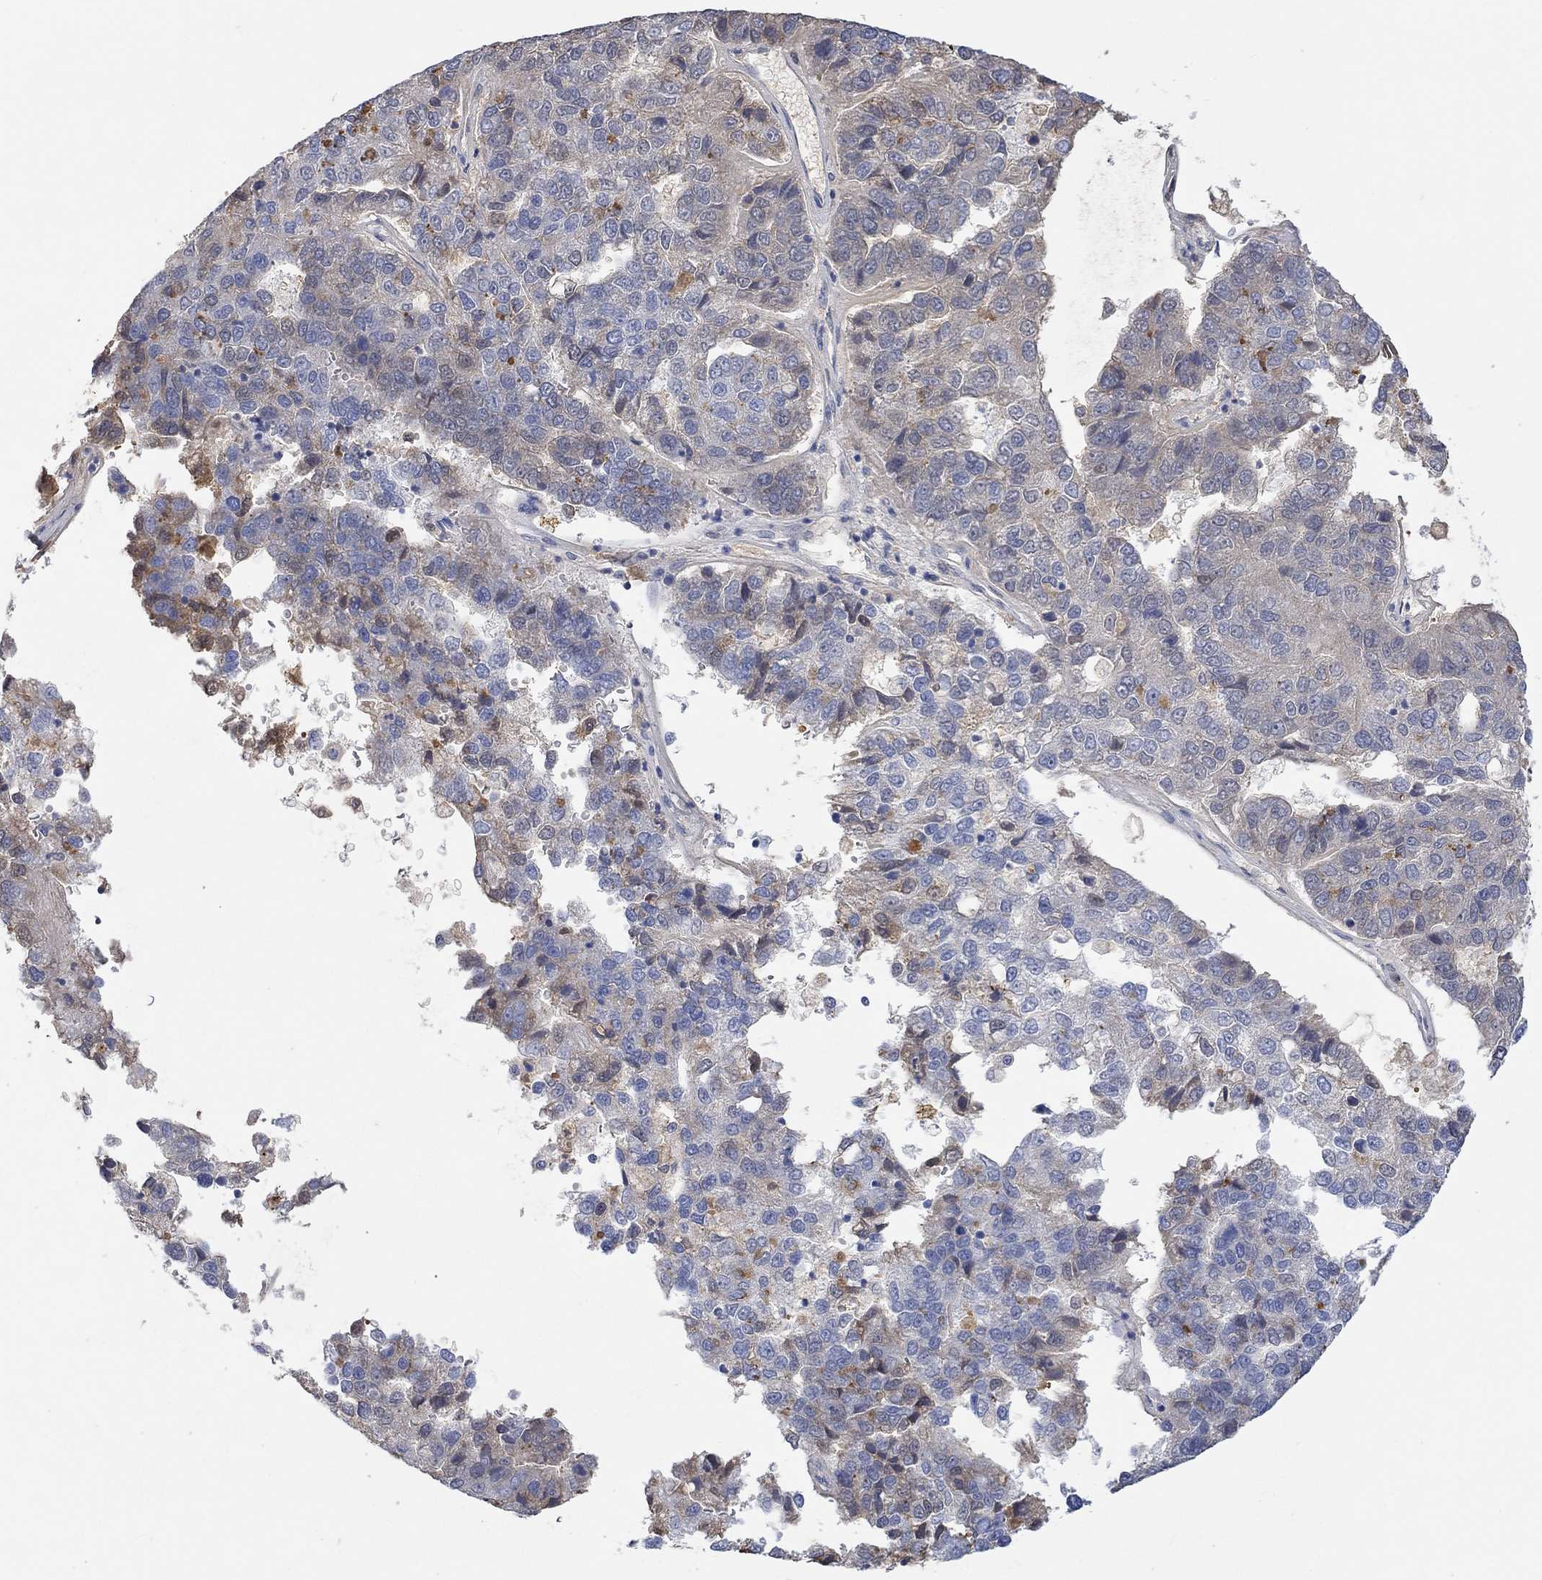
{"staining": {"intensity": "moderate", "quantity": "<25%", "location": "cytoplasmic/membranous"}, "tissue": "pancreatic cancer", "cell_type": "Tumor cells", "image_type": "cancer", "snomed": [{"axis": "morphology", "description": "Adenocarcinoma, NOS"}, {"axis": "topography", "description": "Pancreas"}], "caption": "The micrograph exhibits staining of adenocarcinoma (pancreatic), revealing moderate cytoplasmic/membranous protein expression (brown color) within tumor cells. (Stains: DAB (3,3'-diaminobenzidine) in brown, nuclei in blue, Microscopy: brightfield microscopy at high magnification).", "gene": "MSTN", "patient": {"sex": "female", "age": 61}}